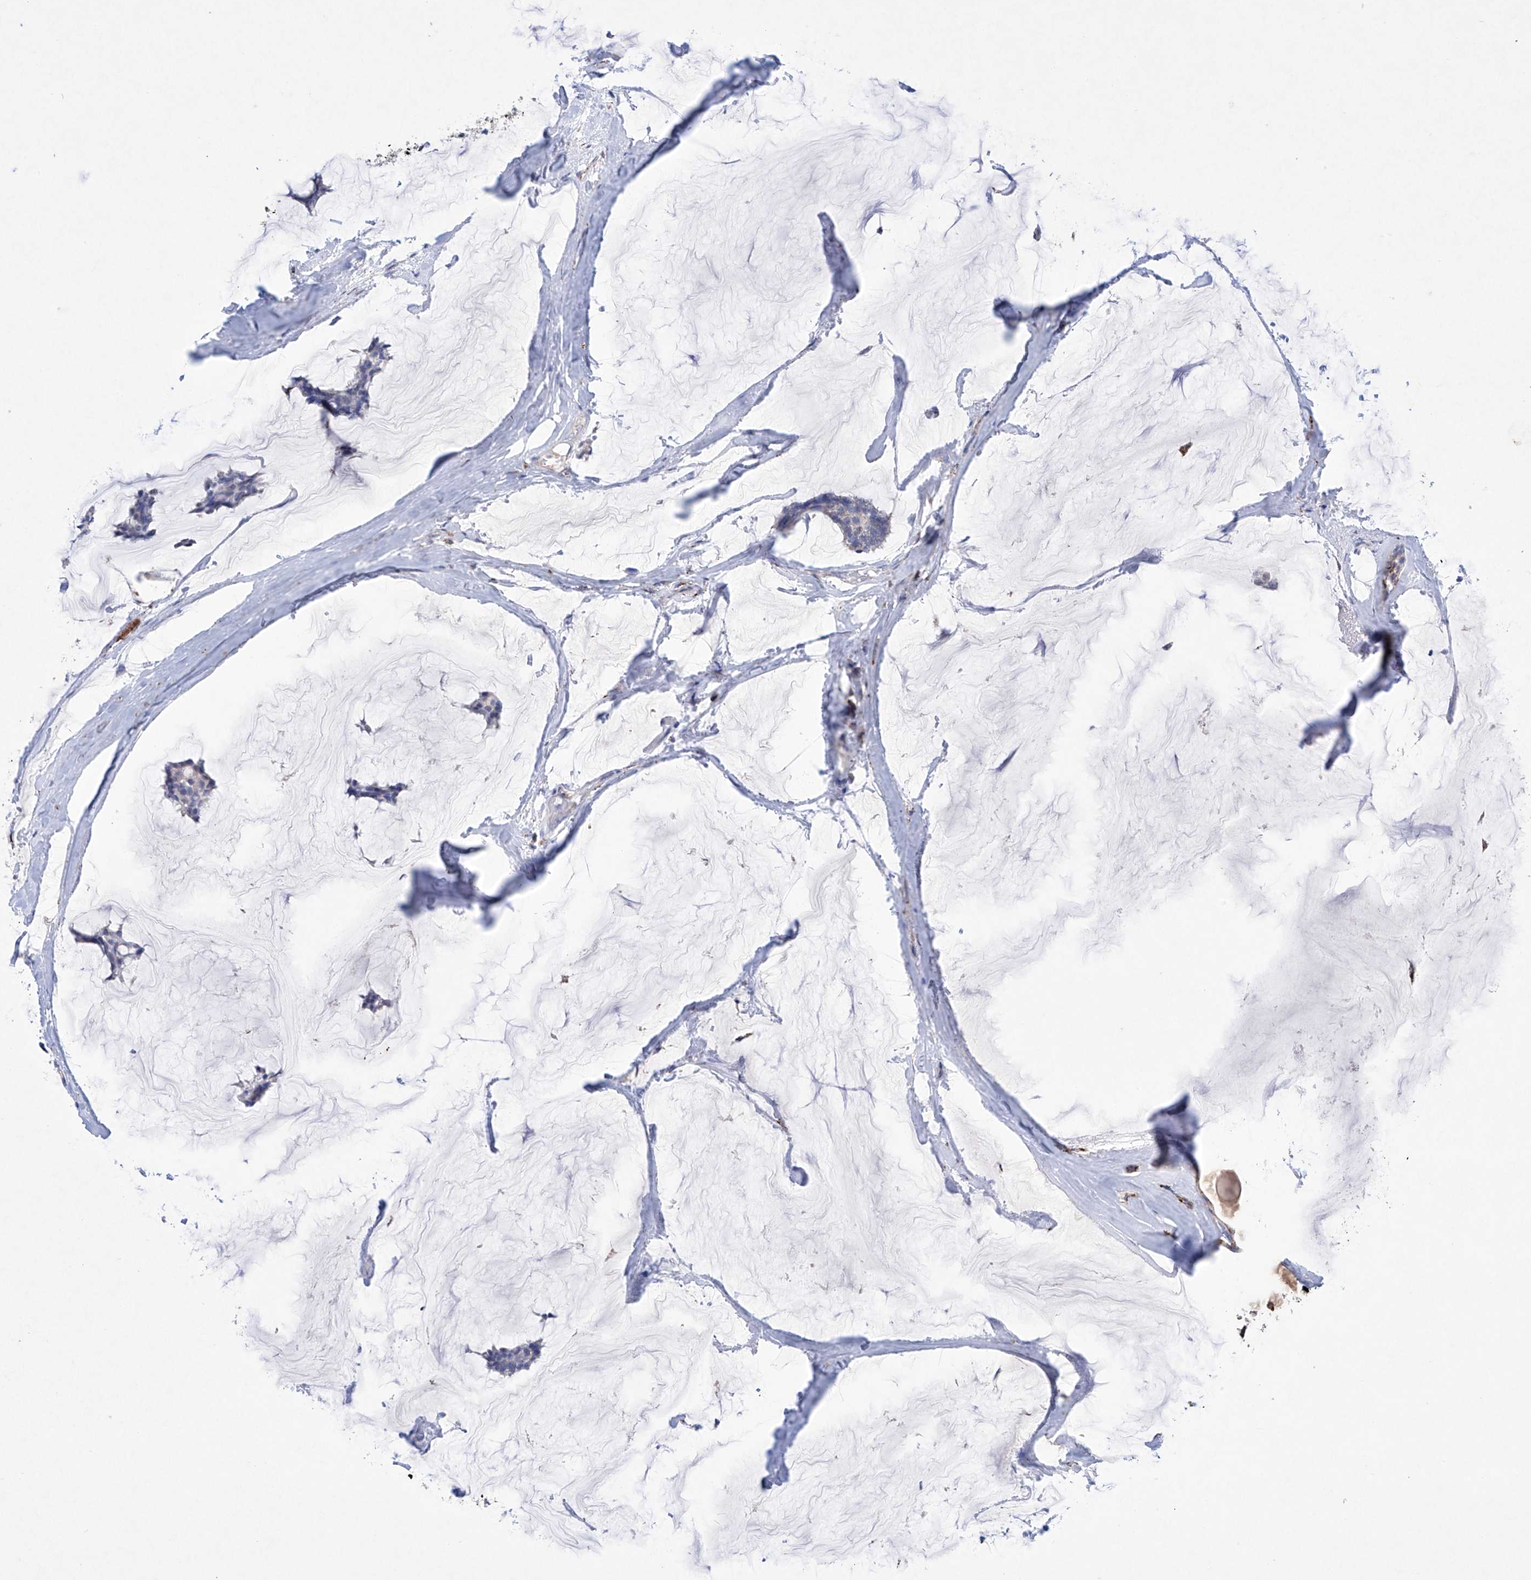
{"staining": {"intensity": "negative", "quantity": "none", "location": "none"}, "tissue": "breast cancer", "cell_type": "Tumor cells", "image_type": "cancer", "snomed": [{"axis": "morphology", "description": "Duct carcinoma"}, {"axis": "topography", "description": "Breast"}], "caption": "DAB immunohistochemical staining of human breast infiltrating ductal carcinoma shows no significant staining in tumor cells.", "gene": "NRROS", "patient": {"sex": "female", "age": 93}}